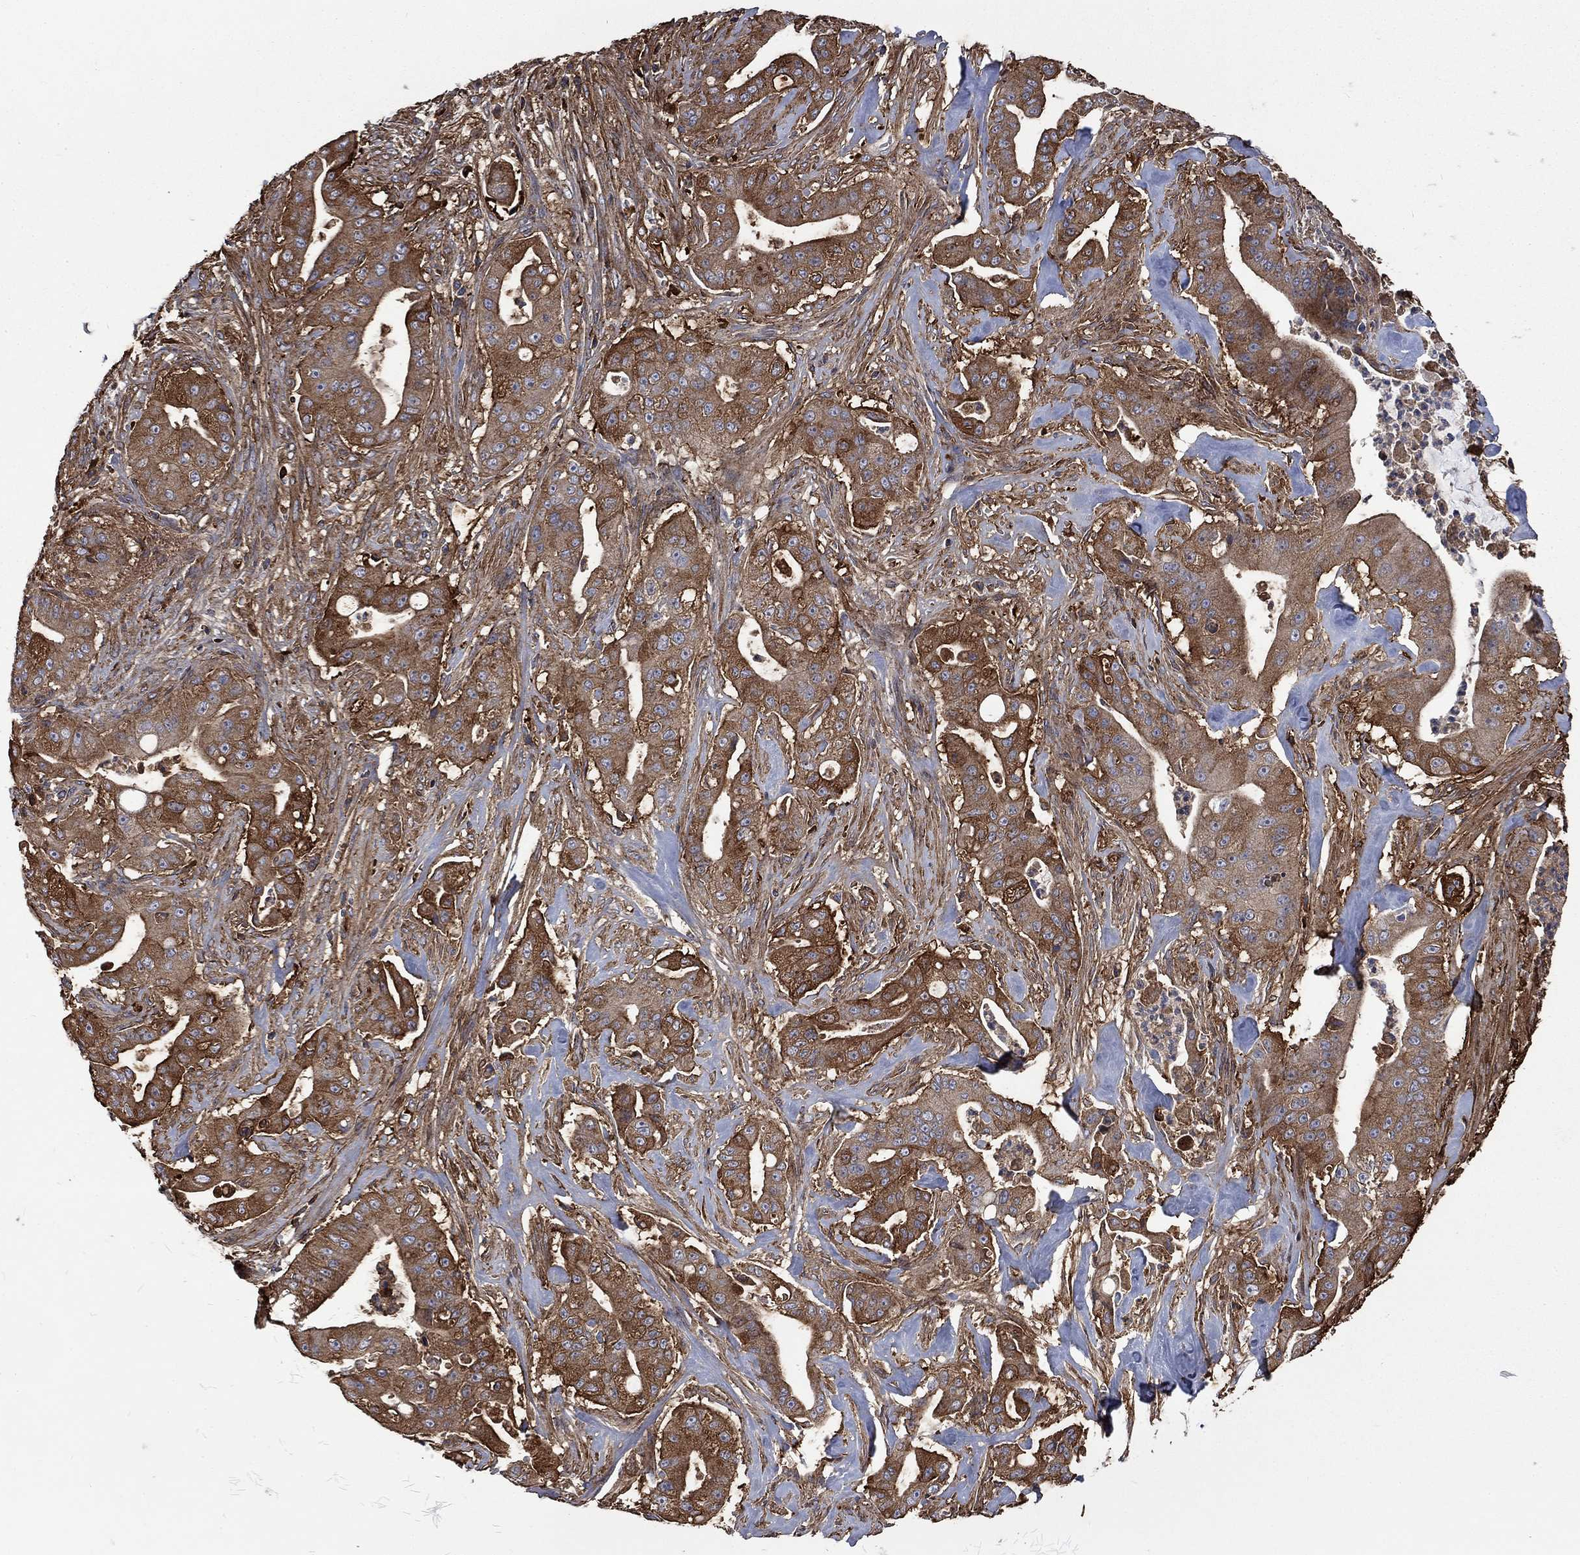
{"staining": {"intensity": "moderate", "quantity": ">75%", "location": "cytoplasmic/membranous"}, "tissue": "pancreatic cancer", "cell_type": "Tumor cells", "image_type": "cancer", "snomed": [{"axis": "morphology", "description": "Normal tissue, NOS"}, {"axis": "morphology", "description": "Inflammation, NOS"}, {"axis": "morphology", "description": "Adenocarcinoma, NOS"}, {"axis": "topography", "description": "Pancreas"}], "caption": "Human pancreatic cancer (adenocarcinoma) stained with a protein marker demonstrates moderate staining in tumor cells.", "gene": "VCAN", "patient": {"sex": "male", "age": 57}}